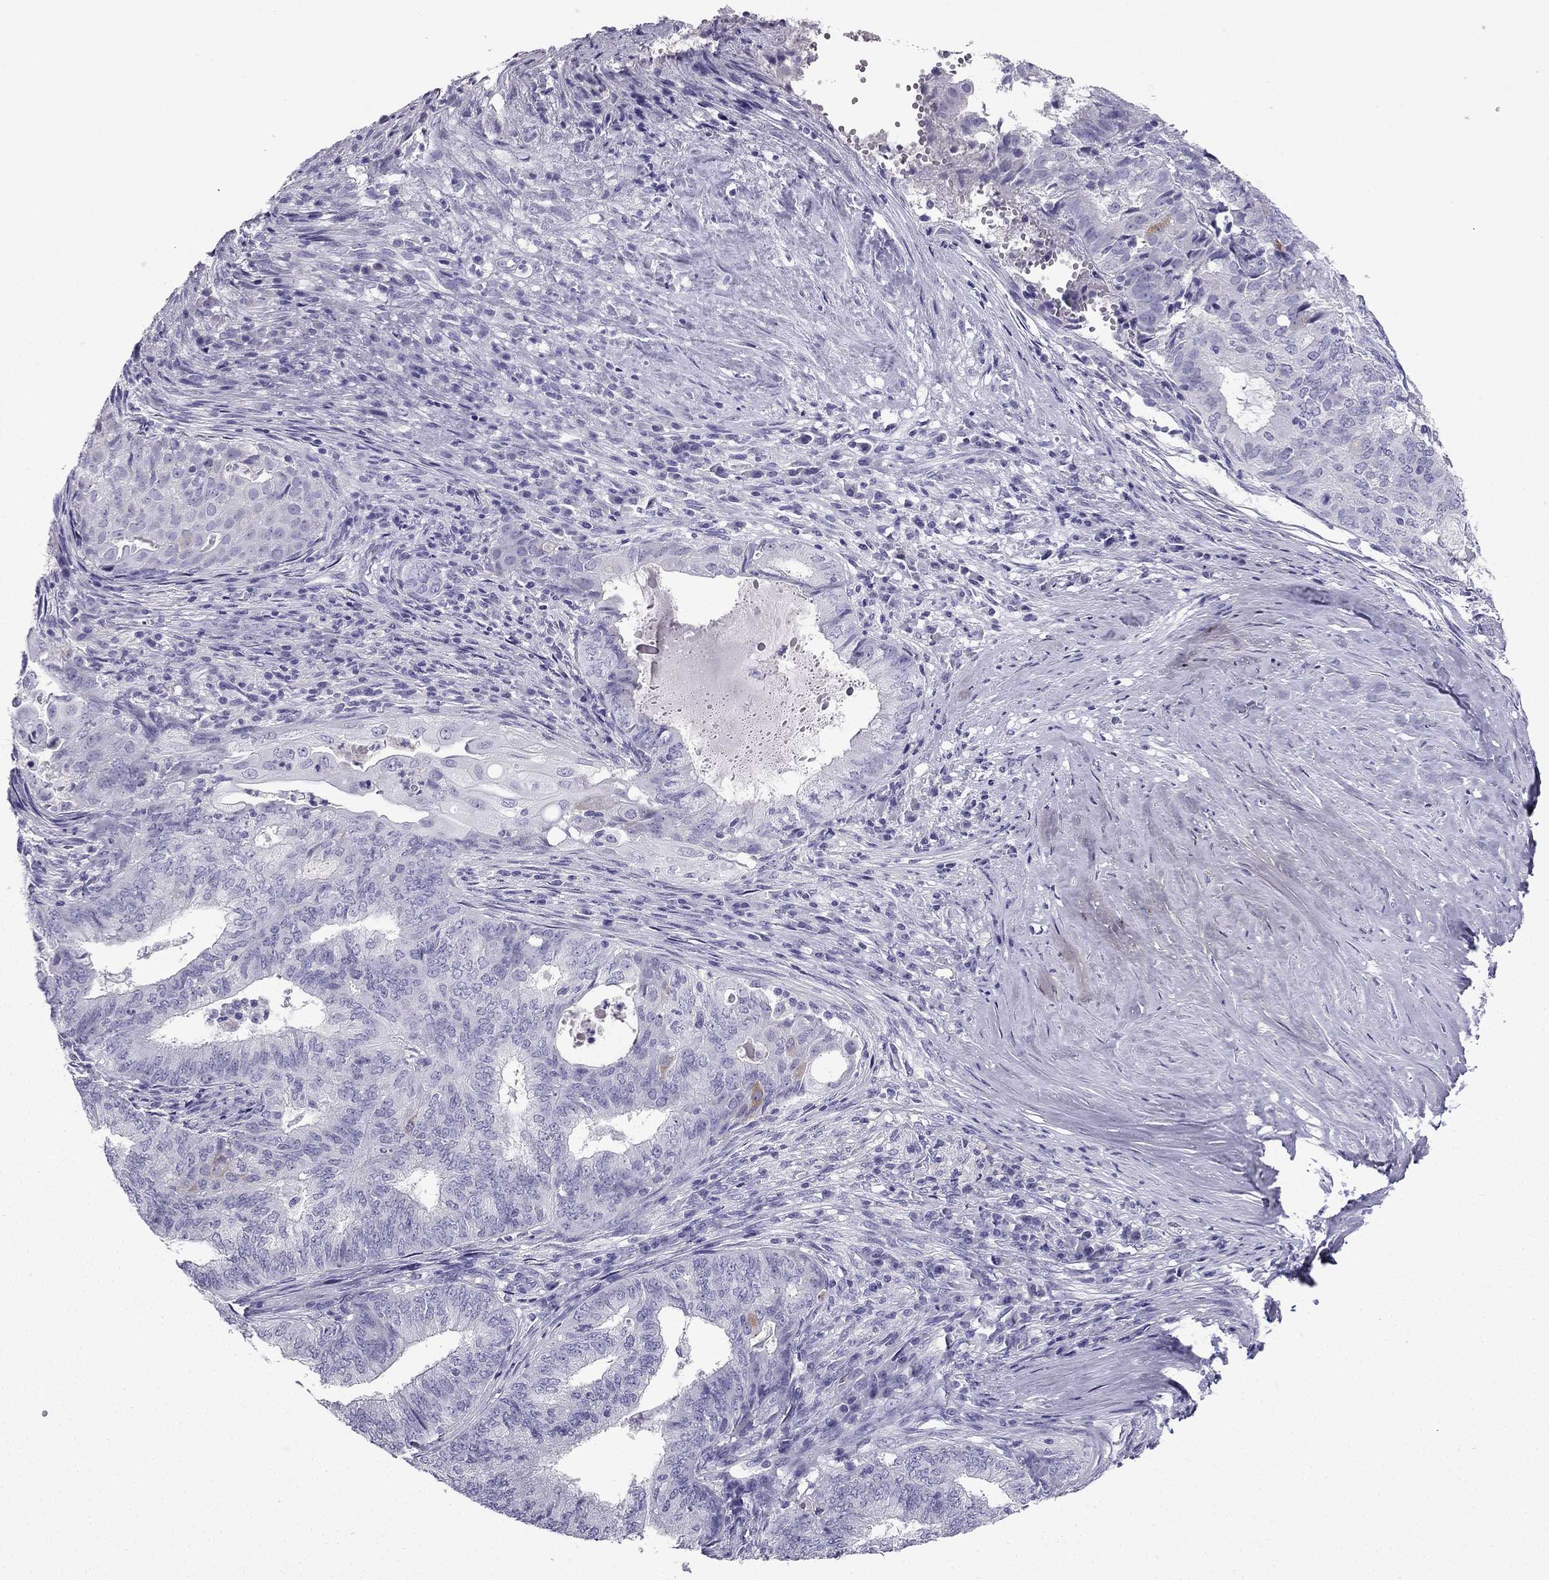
{"staining": {"intensity": "negative", "quantity": "none", "location": "none"}, "tissue": "endometrial cancer", "cell_type": "Tumor cells", "image_type": "cancer", "snomed": [{"axis": "morphology", "description": "Adenocarcinoma, NOS"}, {"axis": "topography", "description": "Endometrium"}], "caption": "An immunohistochemistry (IHC) image of endometrial cancer is shown. There is no staining in tumor cells of endometrial cancer. Brightfield microscopy of immunohistochemistry (IHC) stained with DAB (brown) and hematoxylin (blue), captured at high magnification.", "gene": "NPTX1", "patient": {"sex": "female", "age": 62}}